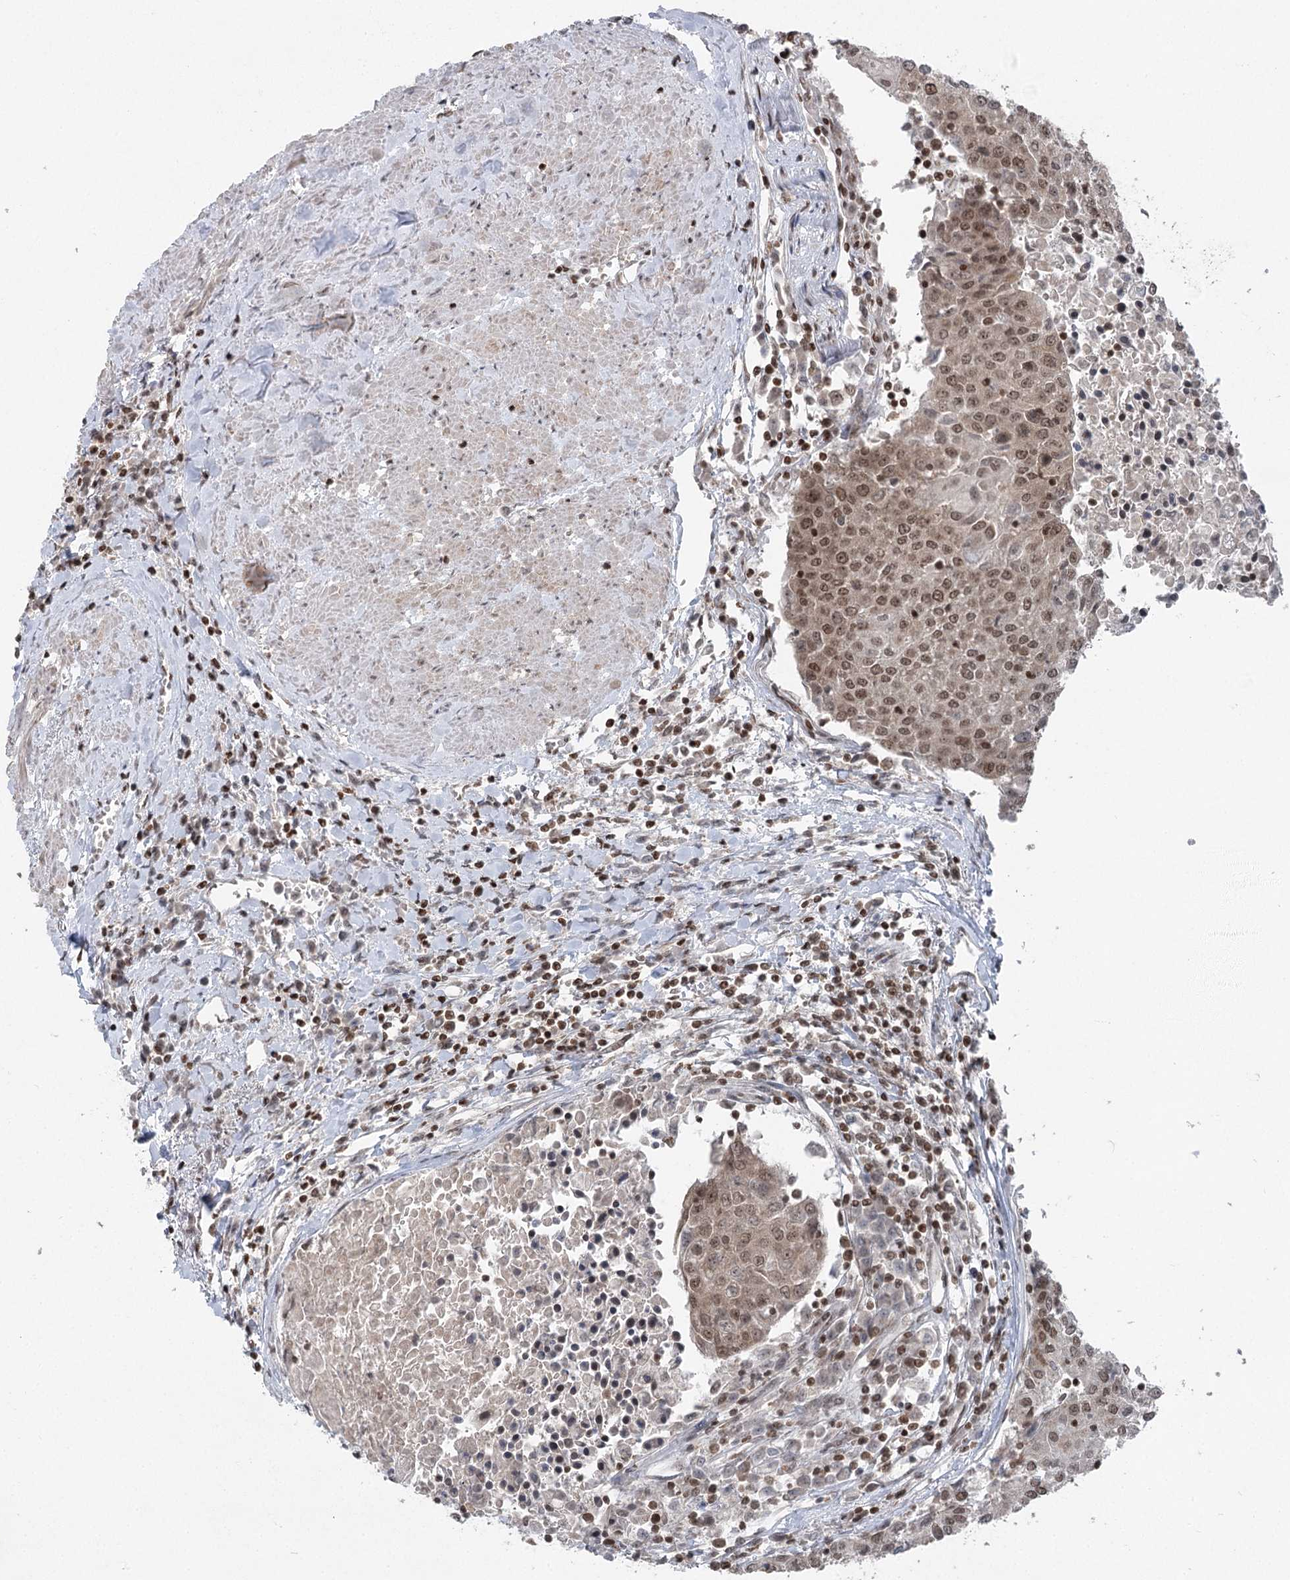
{"staining": {"intensity": "moderate", "quantity": ">75%", "location": "nuclear"}, "tissue": "urothelial cancer", "cell_type": "Tumor cells", "image_type": "cancer", "snomed": [{"axis": "morphology", "description": "Urothelial carcinoma, High grade"}, {"axis": "topography", "description": "Urinary bladder"}], "caption": "Tumor cells reveal medium levels of moderate nuclear staining in about >75% of cells in high-grade urothelial carcinoma.", "gene": "CGGBP1", "patient": {"sex": "female", "age": 85}}